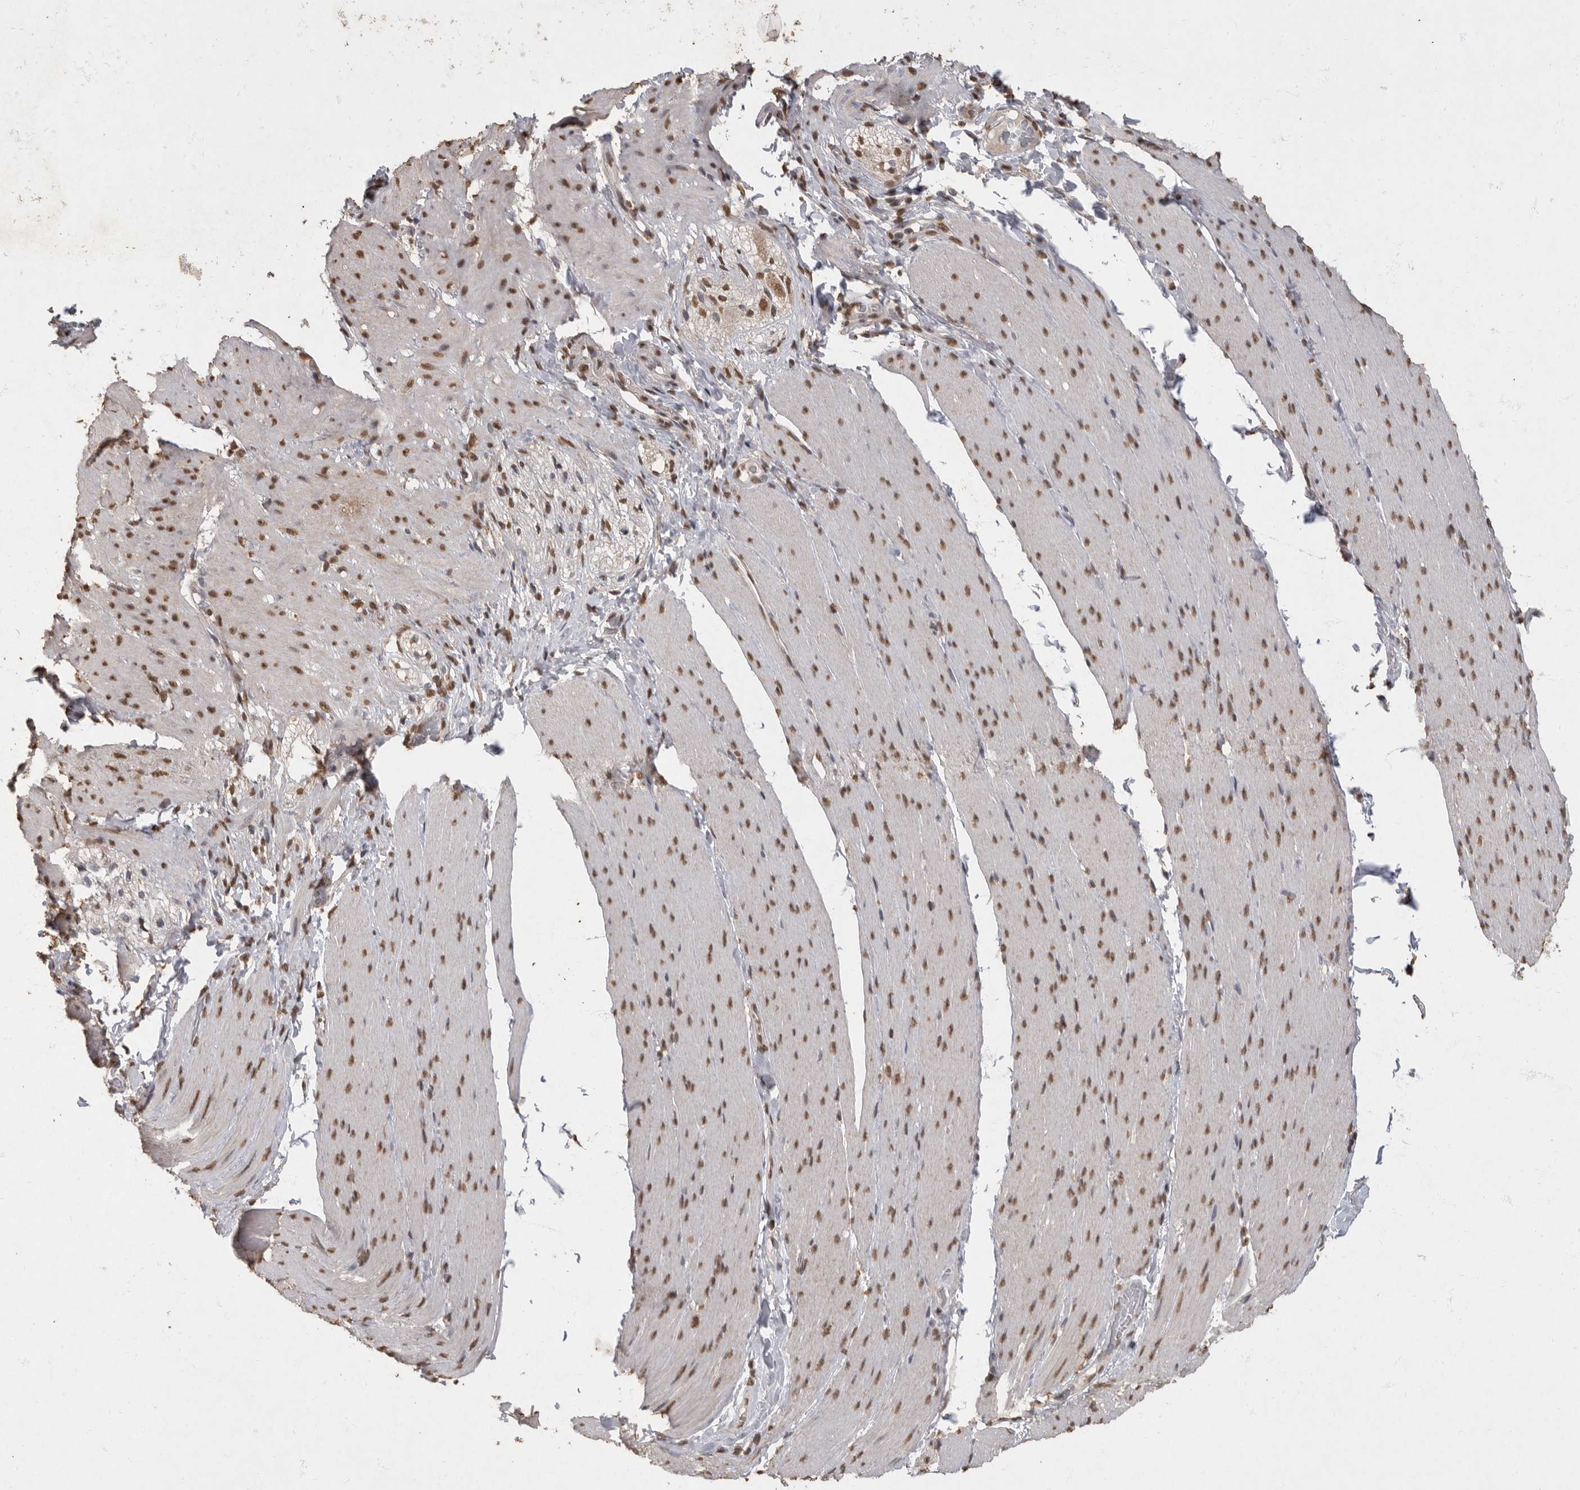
{"staining": {"intensity": "moderate", "quantity": ">75%", "location": "nuclear"}, "tissue": "smooth muscle", "cell_type": "Smooth muscle cells", "image_type": "normal", "snomed": [{"axis": "morphology", "description": "Normal tissue, NOS"}, {"axis": "topography", "description": "Smooth muscle"}, {"axis": "topography", "description": "Small intestine"}], "caption": "Immunohistochemical staining of unremarkable human smooth muscle reveals moderate nuclear protein staining in approximately >75% of smooth muscle cells.", "gene": "NBL1", "patient": {"sex": "female", "age": 84}}